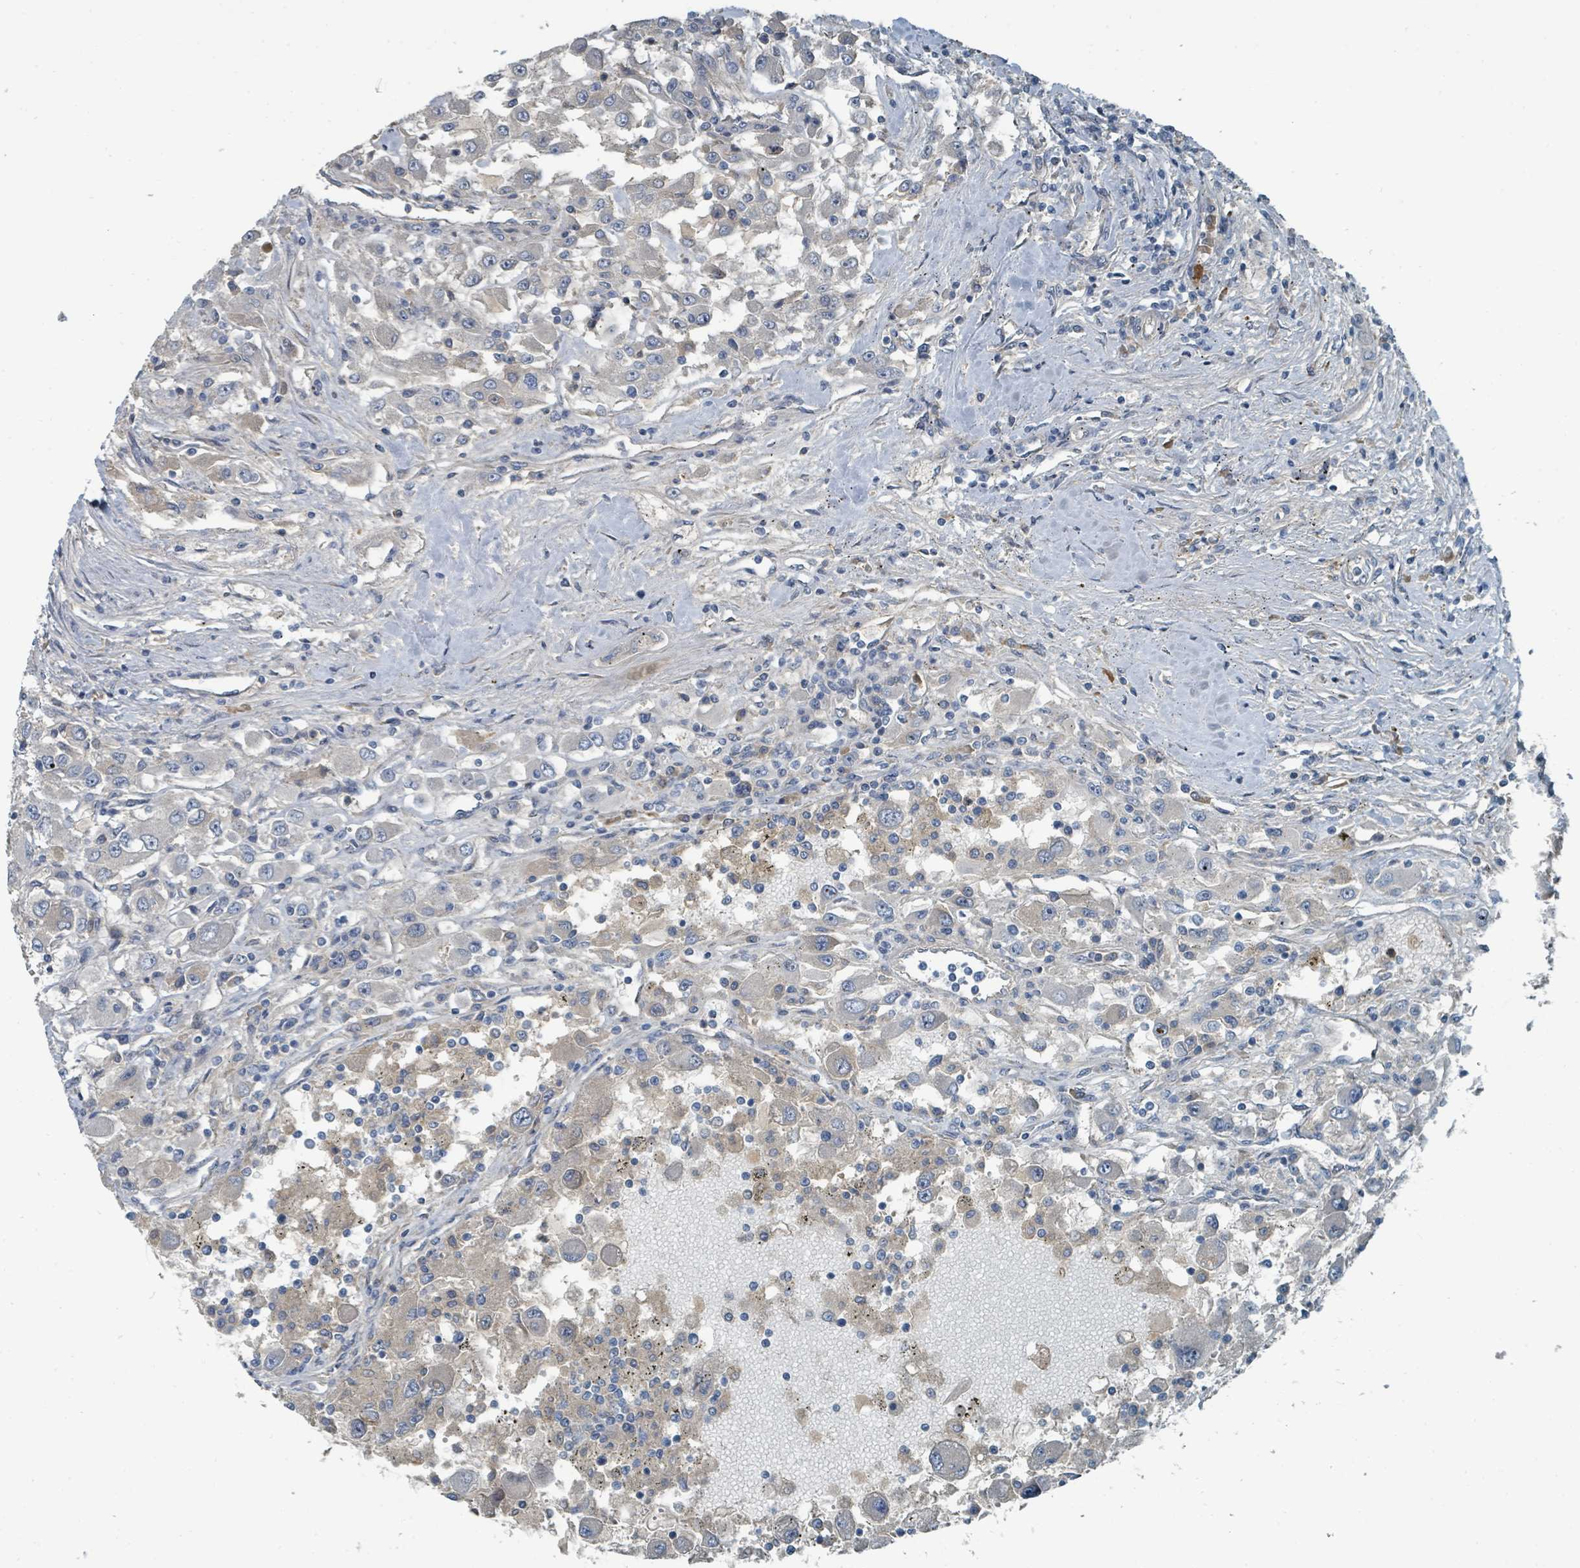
{"staining": {"intensity": "weak", "quantity": "<25%", "location": "cytoplasmic/membranous"}, "tissue": "renal cancer", "cell_type": "Tumor cells", "image_type": "cancer", "snomed": [{"axis": "morphology", "description": "Adenocarcinoma, NOS"}, {"axis": "topography", "description": "Kidney"}], "caption": "An immunohistochemistry image of renal adenocarcinoma is shown. There is no staining in tumor cells of renal adenocarcinoma. (Brightfield microscopy of DAB (3,3'-diaminobenzidine) IHC at high magnification).", "gene": "SLC44A5", "patient": {"sex": "female", "age": 67}}